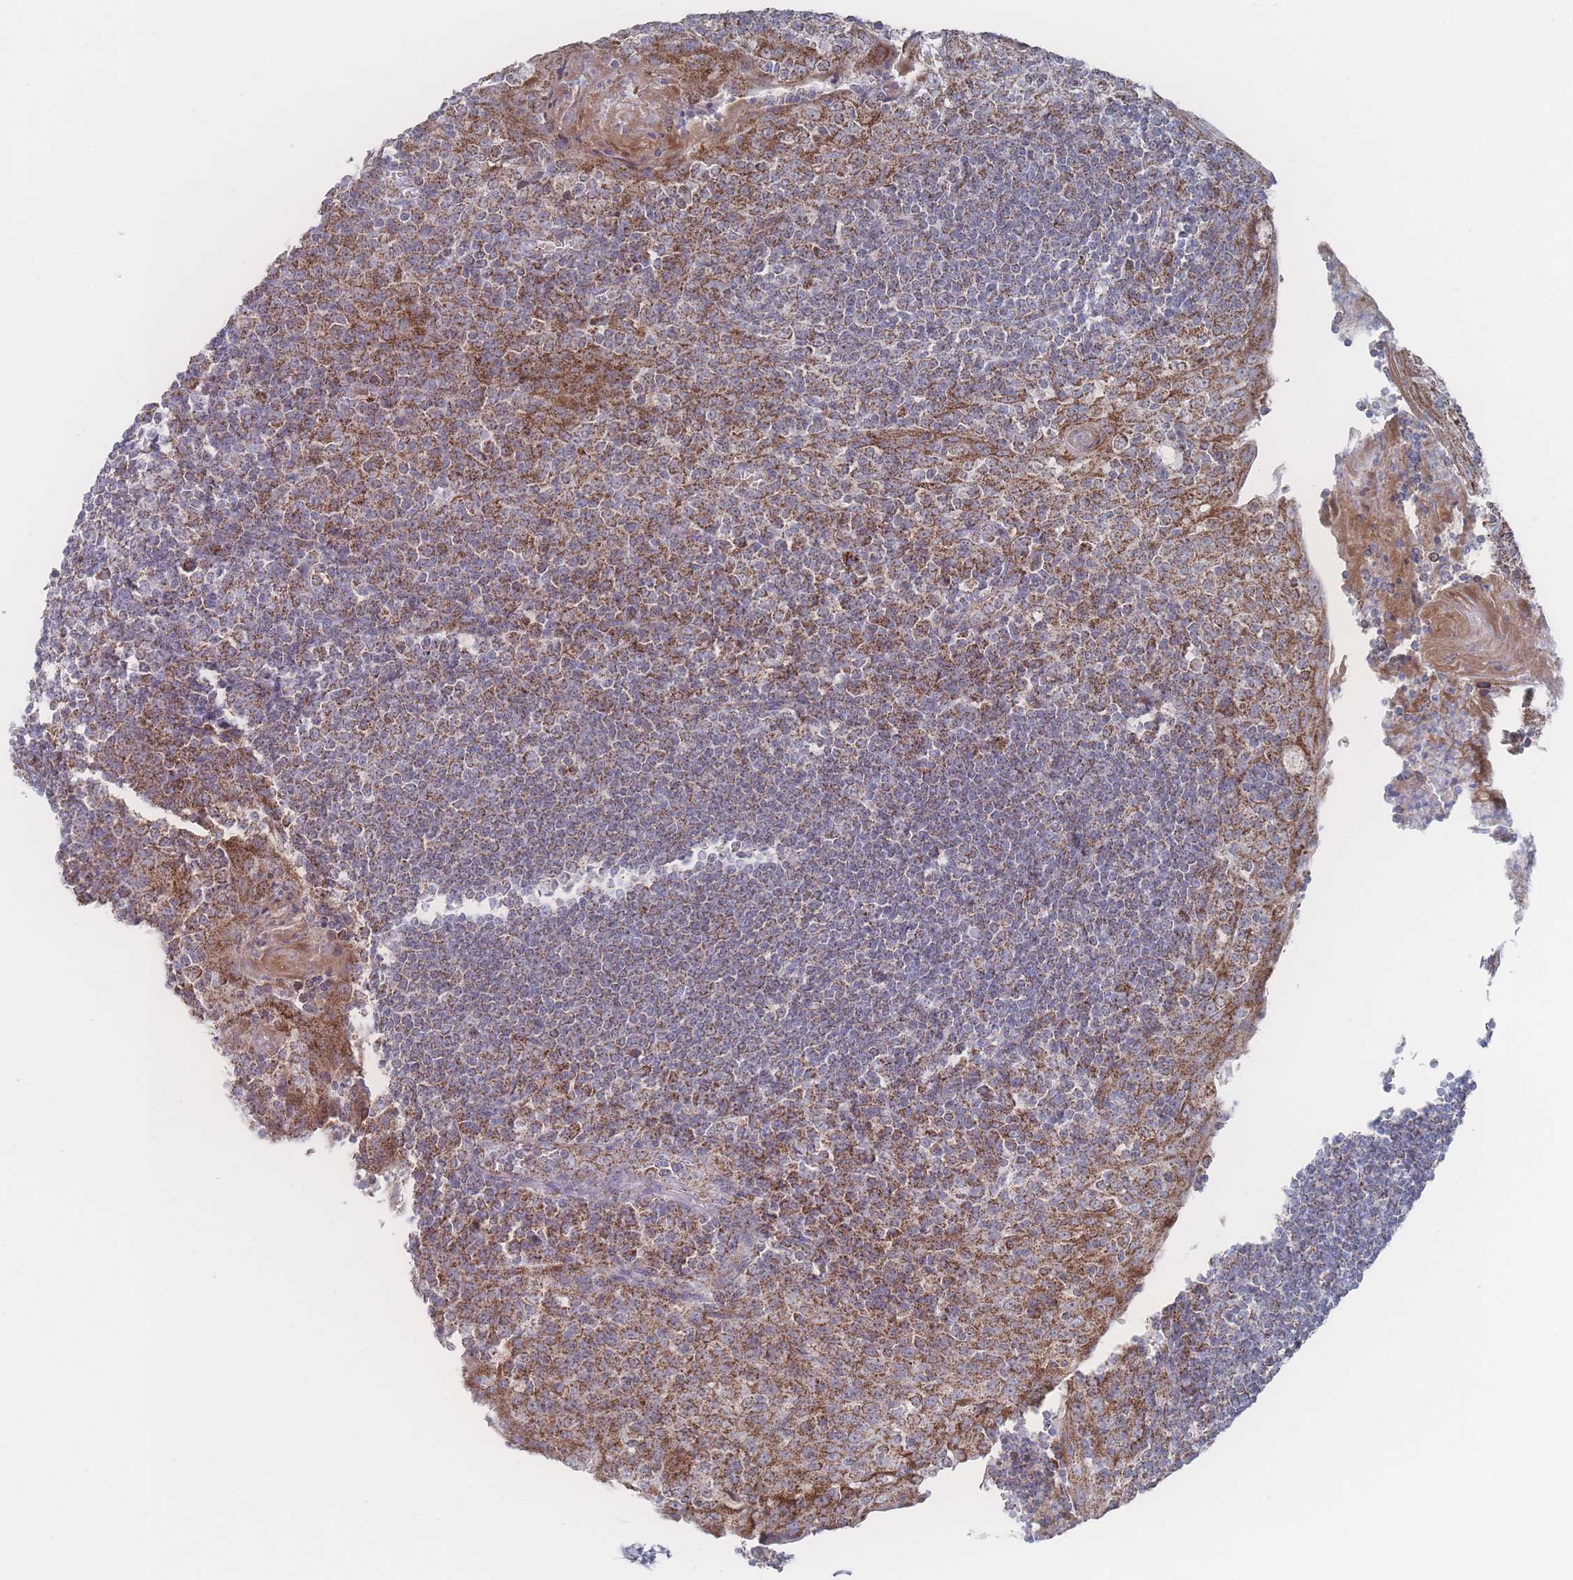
{"staining": {"intensity": "strong", "quantity": "25%-75%", "location": "cytoplasmic/membranous"}, "tissue": "tonsil", "cell_type": "Germinal center cells", "image_type": "normal", "snomed": [{"axis": "morphology", "description": "Normal tissue, NOS"}, {"axis": "topography", "description": "Tonsil"}], "caption": "A high amount of strong cytoplasmic/membranous staining is seen in about 25%-75% of germinal center cells in unremarkable tonsil. Using DAB (brown) and hematoxylin (blue) stains, captured at high magnification using brightfield microscopy.", "gene": "PEX14", "patient": {"sex": "male", "age": 27}}